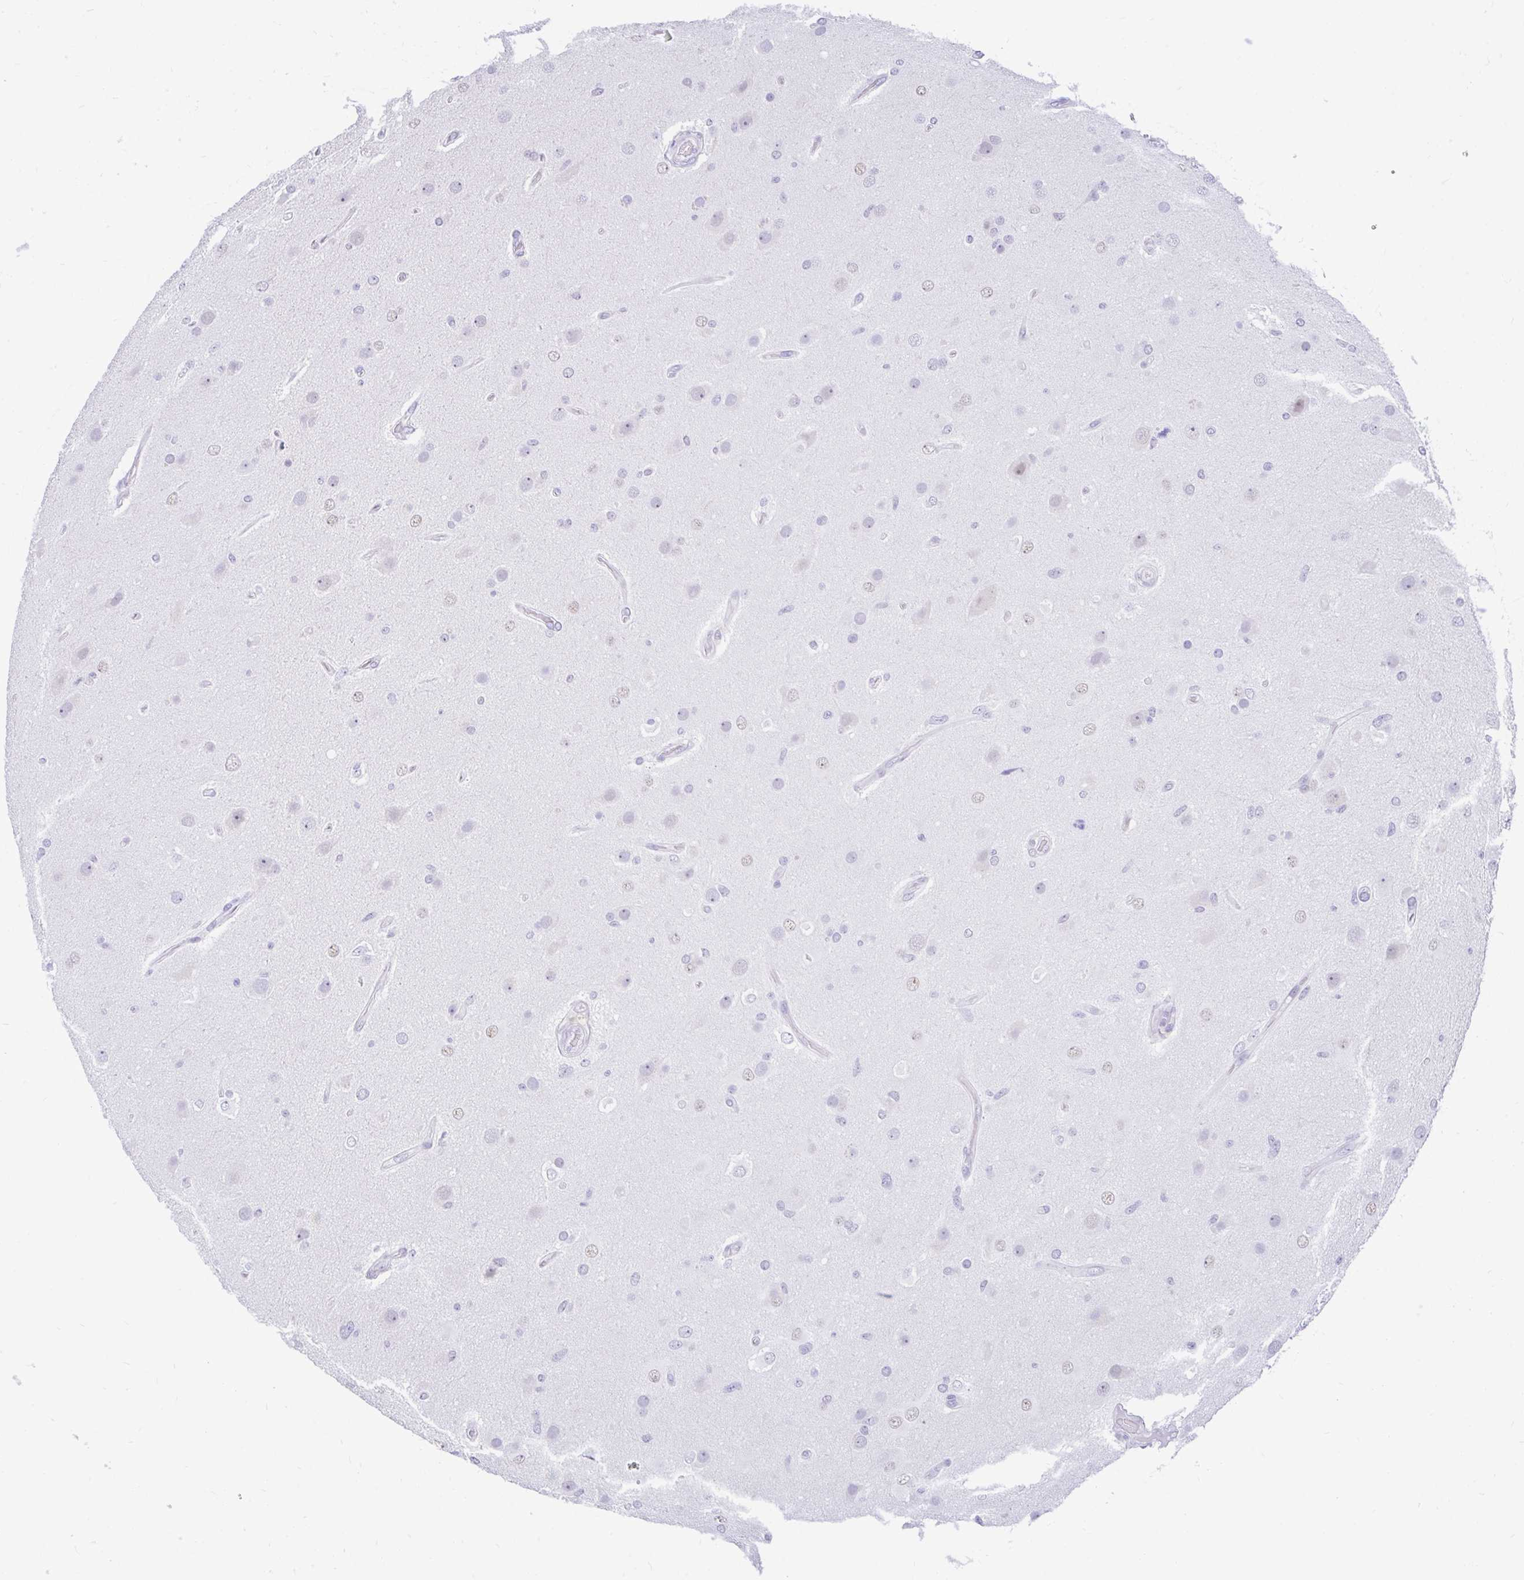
{"staining": {"intensity": "negative", "quantity": "none", "location": "none"}, "tissue": "glioma", "cell_type": "Tumor cells", "image_type": "cancer", "snomed": [{"axis": "morphology", "description": "Glioma, malignant, High grade"}, {"axis": "topography", "description": "Brain"}], "caption": "IHC histopathology image of neoplastic tissue: glioma stained with DAB displays no significant protein staining in tumor cells.", "gene": "GLB1L2", "patient": {"sex": "male", "age": 53}}